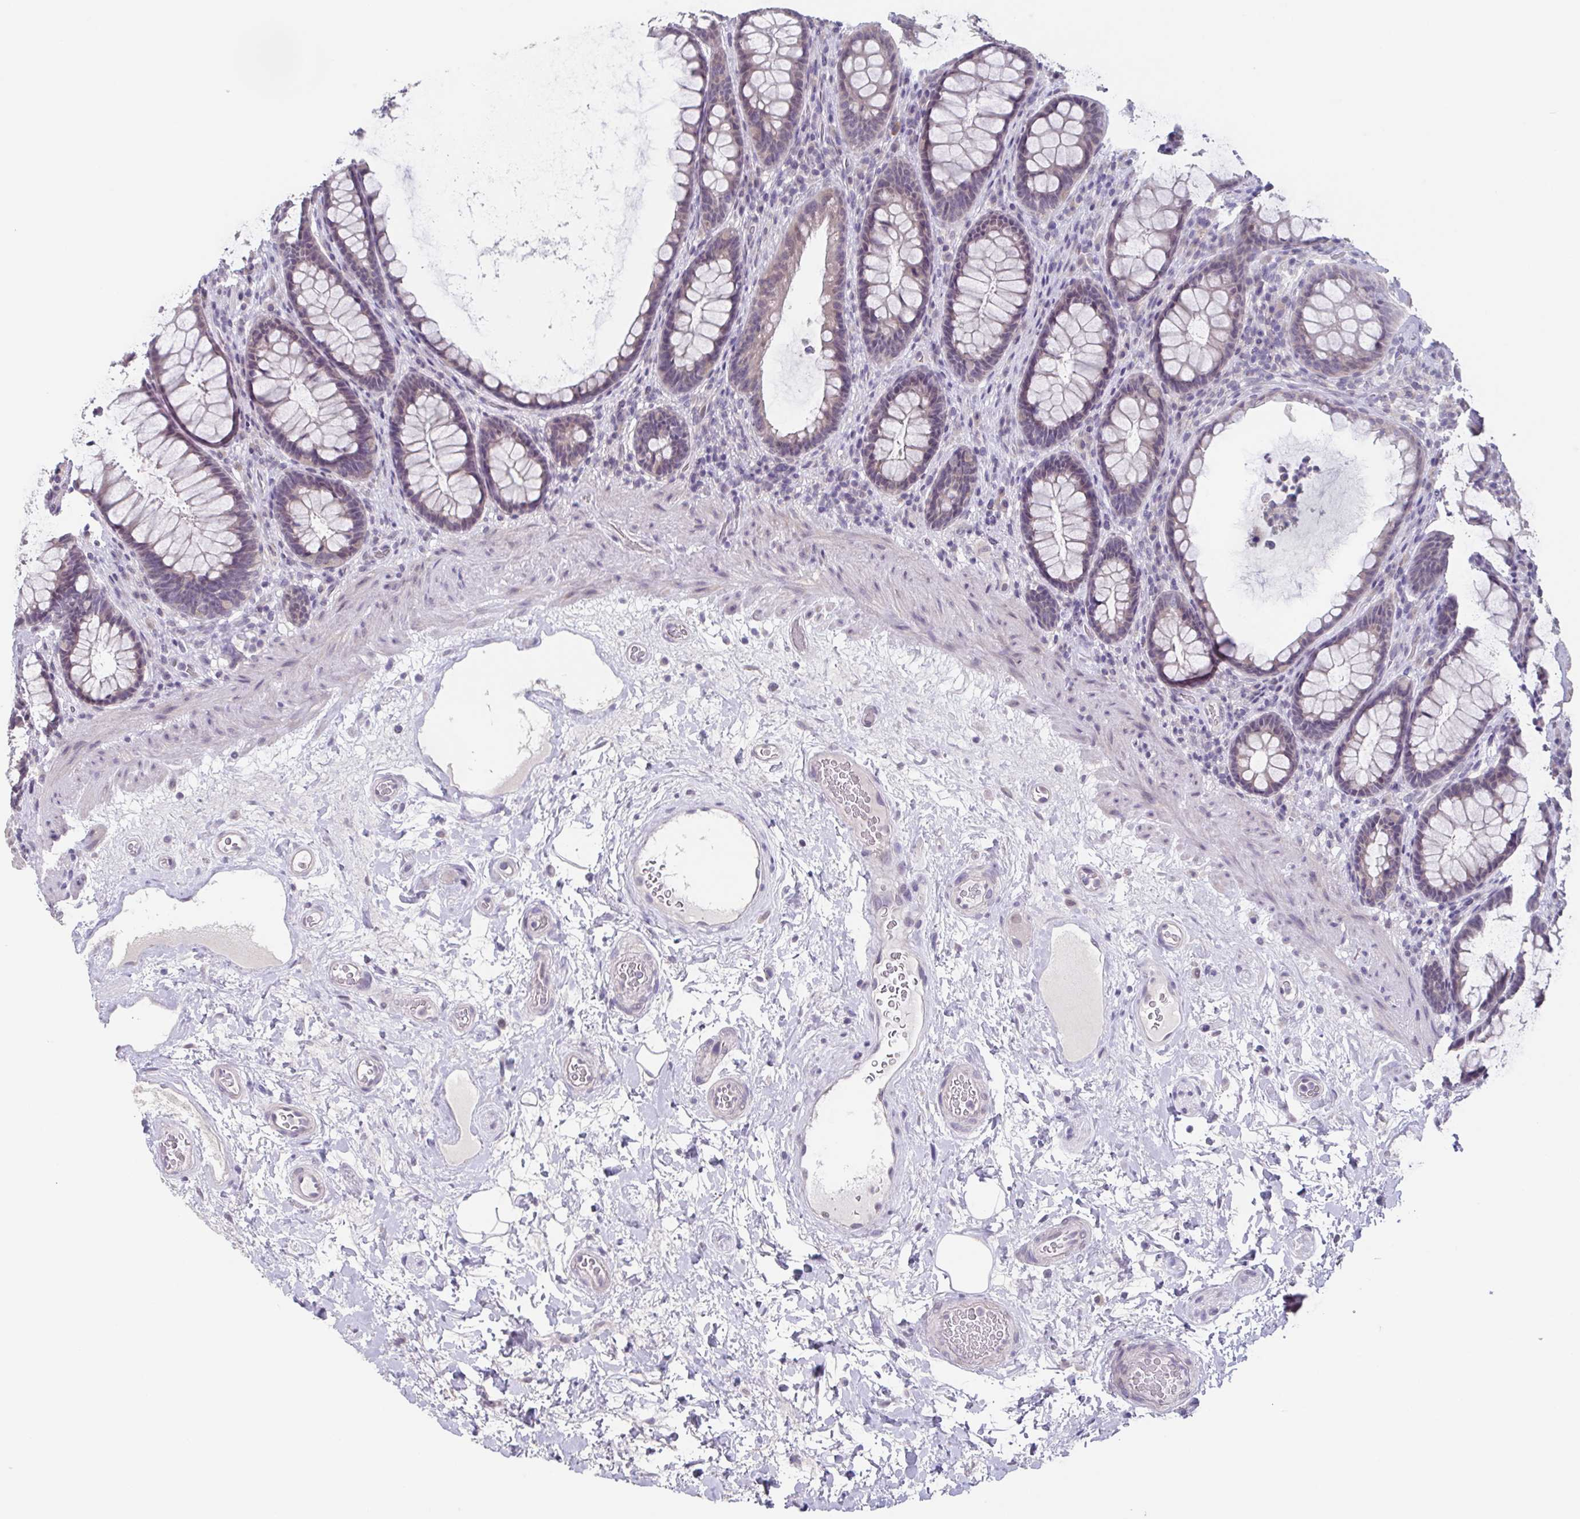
{"staining": {"intensity": "negative", "quantity": "none", "location": "none"}, "tissue": "rectum", "cell_type": "Glandular cells", "image_type": "normal", "snomed": [{"axis": "morphology", "description": "Normal tissue, NOS"}, {"axis": "topography", "description": "Rectum"}], "caption": "Immunohistochemical staining of unremarkable human rectum shows no significant positivity in glandular cells.", "gene": "GHRL", "patient": {"sex": "male", "age": 72}}